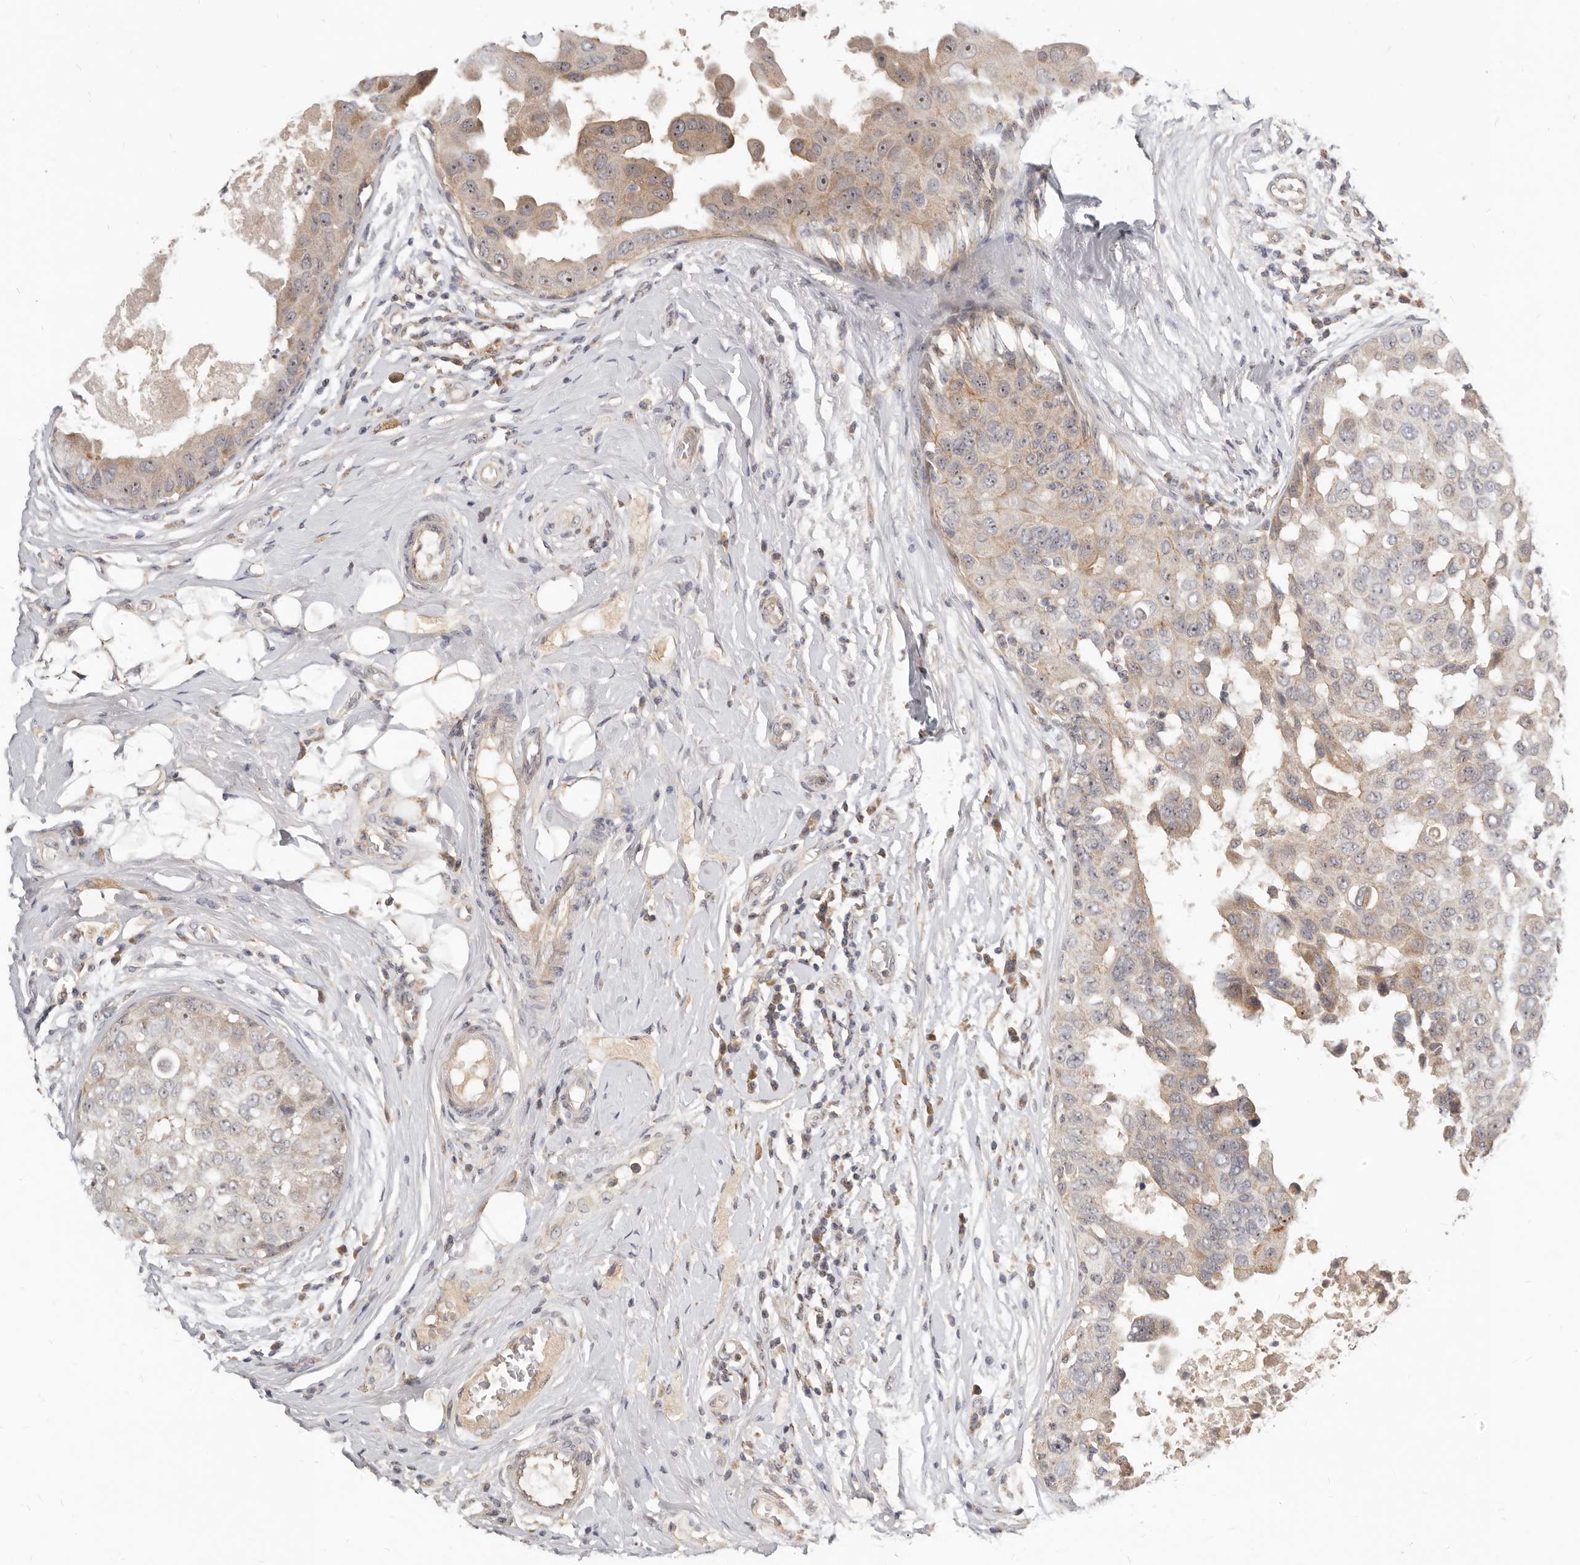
{"staining": {"intensity": "weak", "quantity": "25%-75%", "location": "cytoplasmic/membranous,nuclear"}, "tissue": "breast cancer", "cell_type": "Tumor cells", "image_type": "cancer", "snomed": [{"axis": "morphology", "description": "Duct carcinoma"}, {"axis": "topography", "description": "Breast"}], "caption": "Weak cytoplasmic/membranous and nuclear positivity for a protein is appreciated in about 25%-75% of tumor cells of intraductal carcinoma (breast) using IHC.", "gene": "MICALL2", "patient": {"sex": "female", "age": 27}}